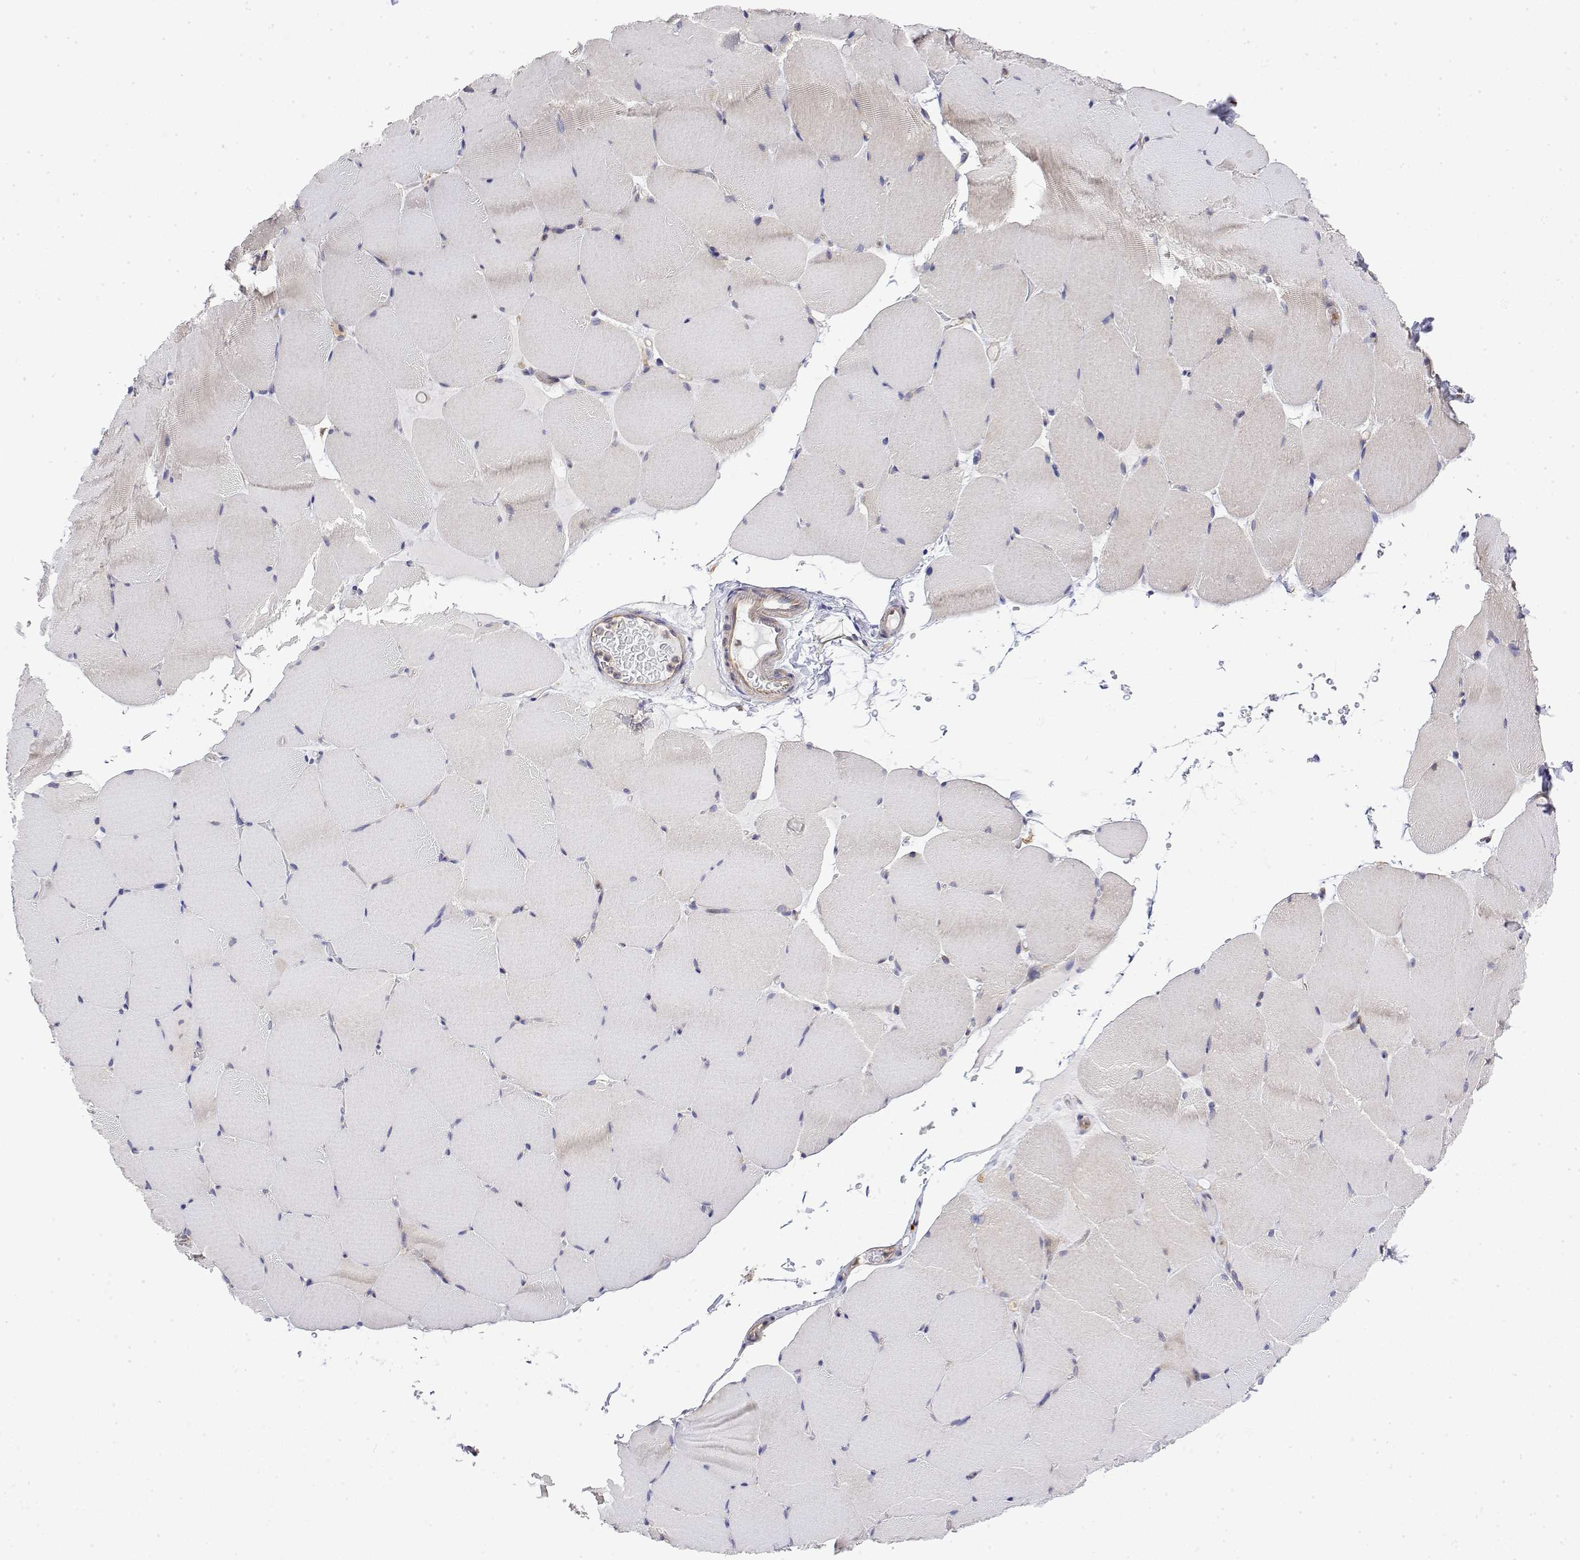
{"staining": {"intensity": "weak", "quantity": "<25%", "location": "cytoplasmic/membranous"}, "tissue": "skeletal muscle", "cell_type": "Myocytes", "image_type": "normal", "snomed": [{"axis": "morphology", "description": "Normal tissue, NOS"}, {"axis": "topography", "description": "Skeletal muscle"}], "caption": "A high-resolution histopathology image shows immunohistochemistry (IHC) staining of unremarkable skeletal muscle, which demonstrates no significant positivity in myocytes.", "gene": "EEF1G", "patient": {"sex": "female", "age": 37}}